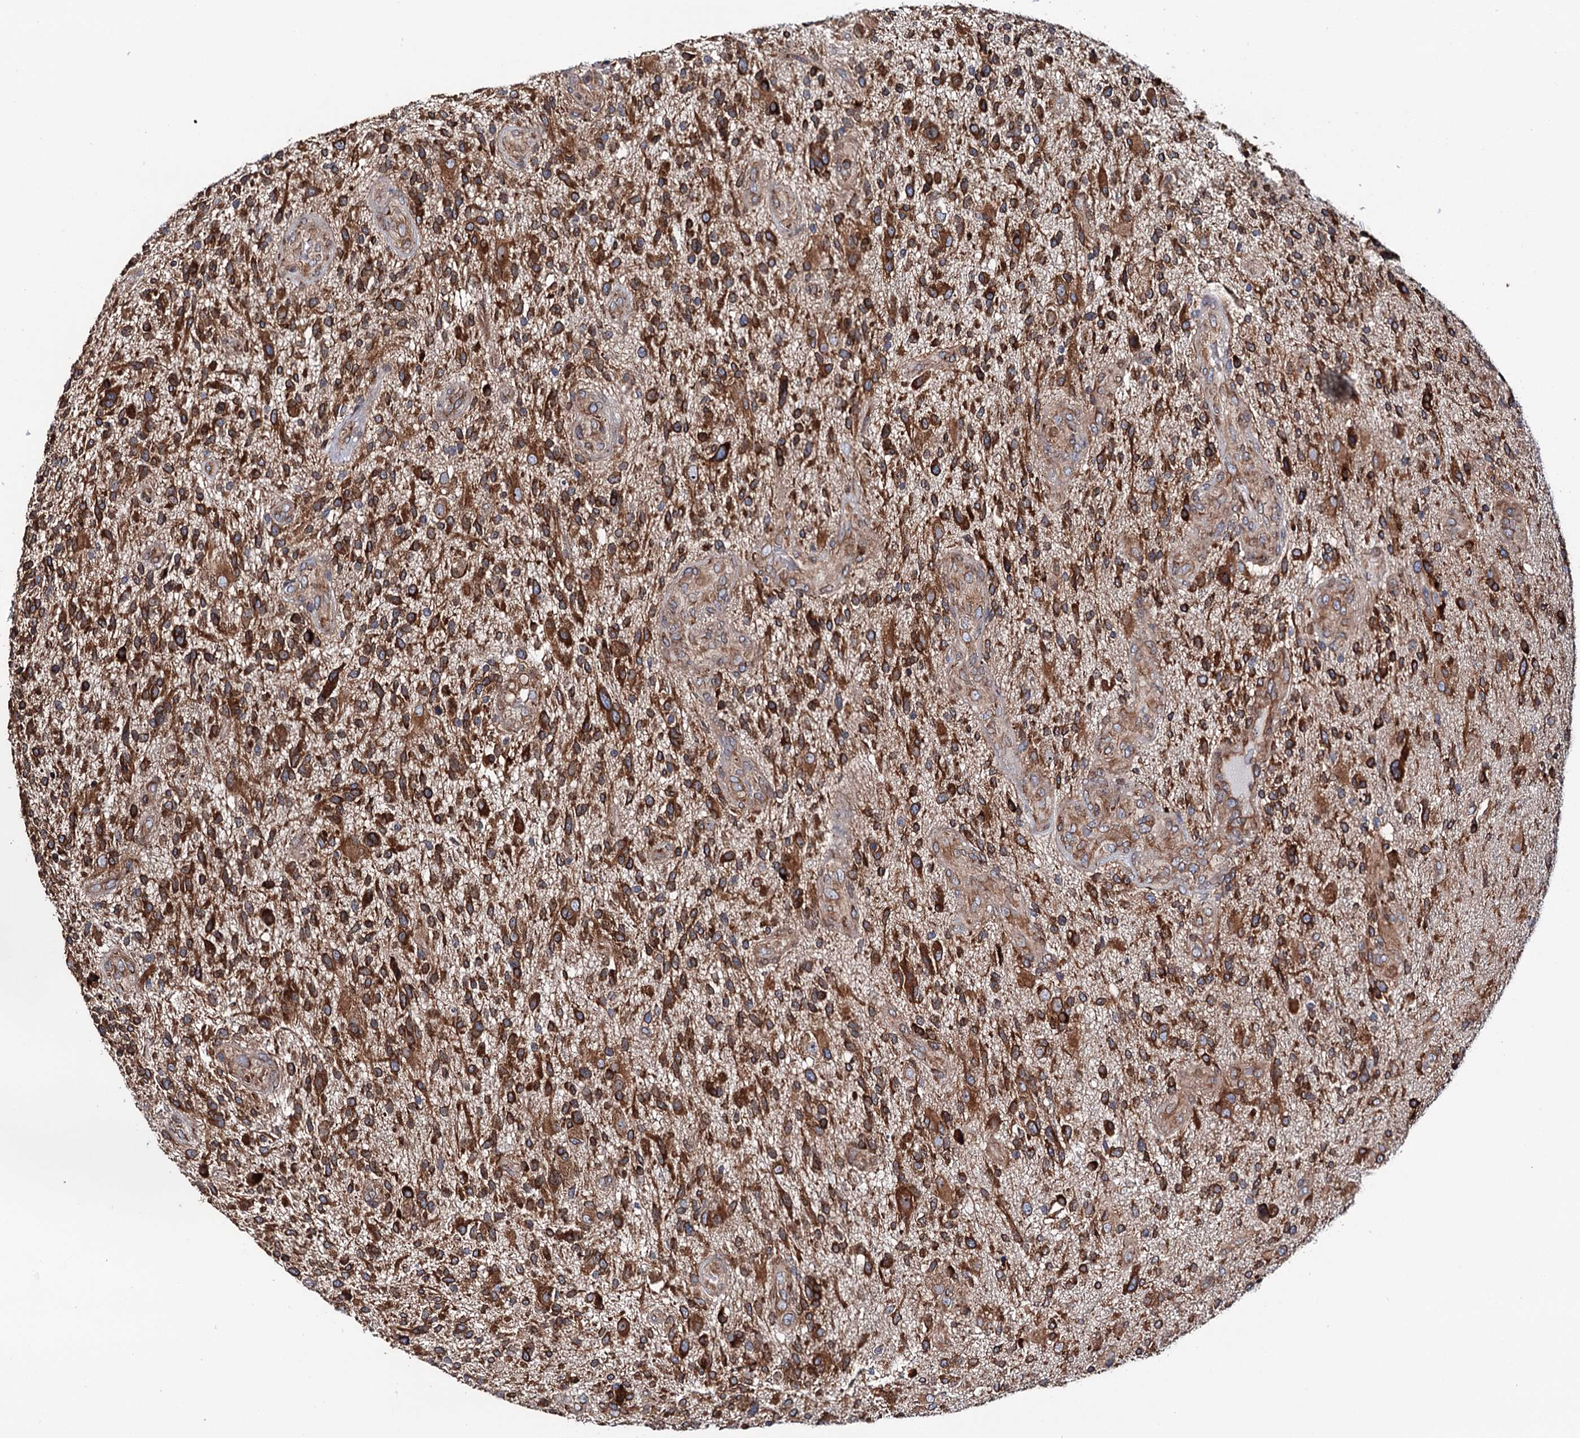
{"staining": {"intensity": "strong", "quantity": ">75%", "location": "cytoplasmic/membranous"}, "tissue": "glioma", "cell_type": "Tumor cells", "image_type": "cancer", "snomed": [{"axis": "morphology", "description": "Glioma, malignant, High grade"}, {"axis": "topography", "description": "Brain"}], "caption": "Immunohistochemical staining of human malignant glioma (high-grade) reveals high levels of strong cytoplasmic/membranous protein staining in about >75% of tumor cells.", "gene": "PTDSS2", "patient": {"sex": "male", "age": 47}}